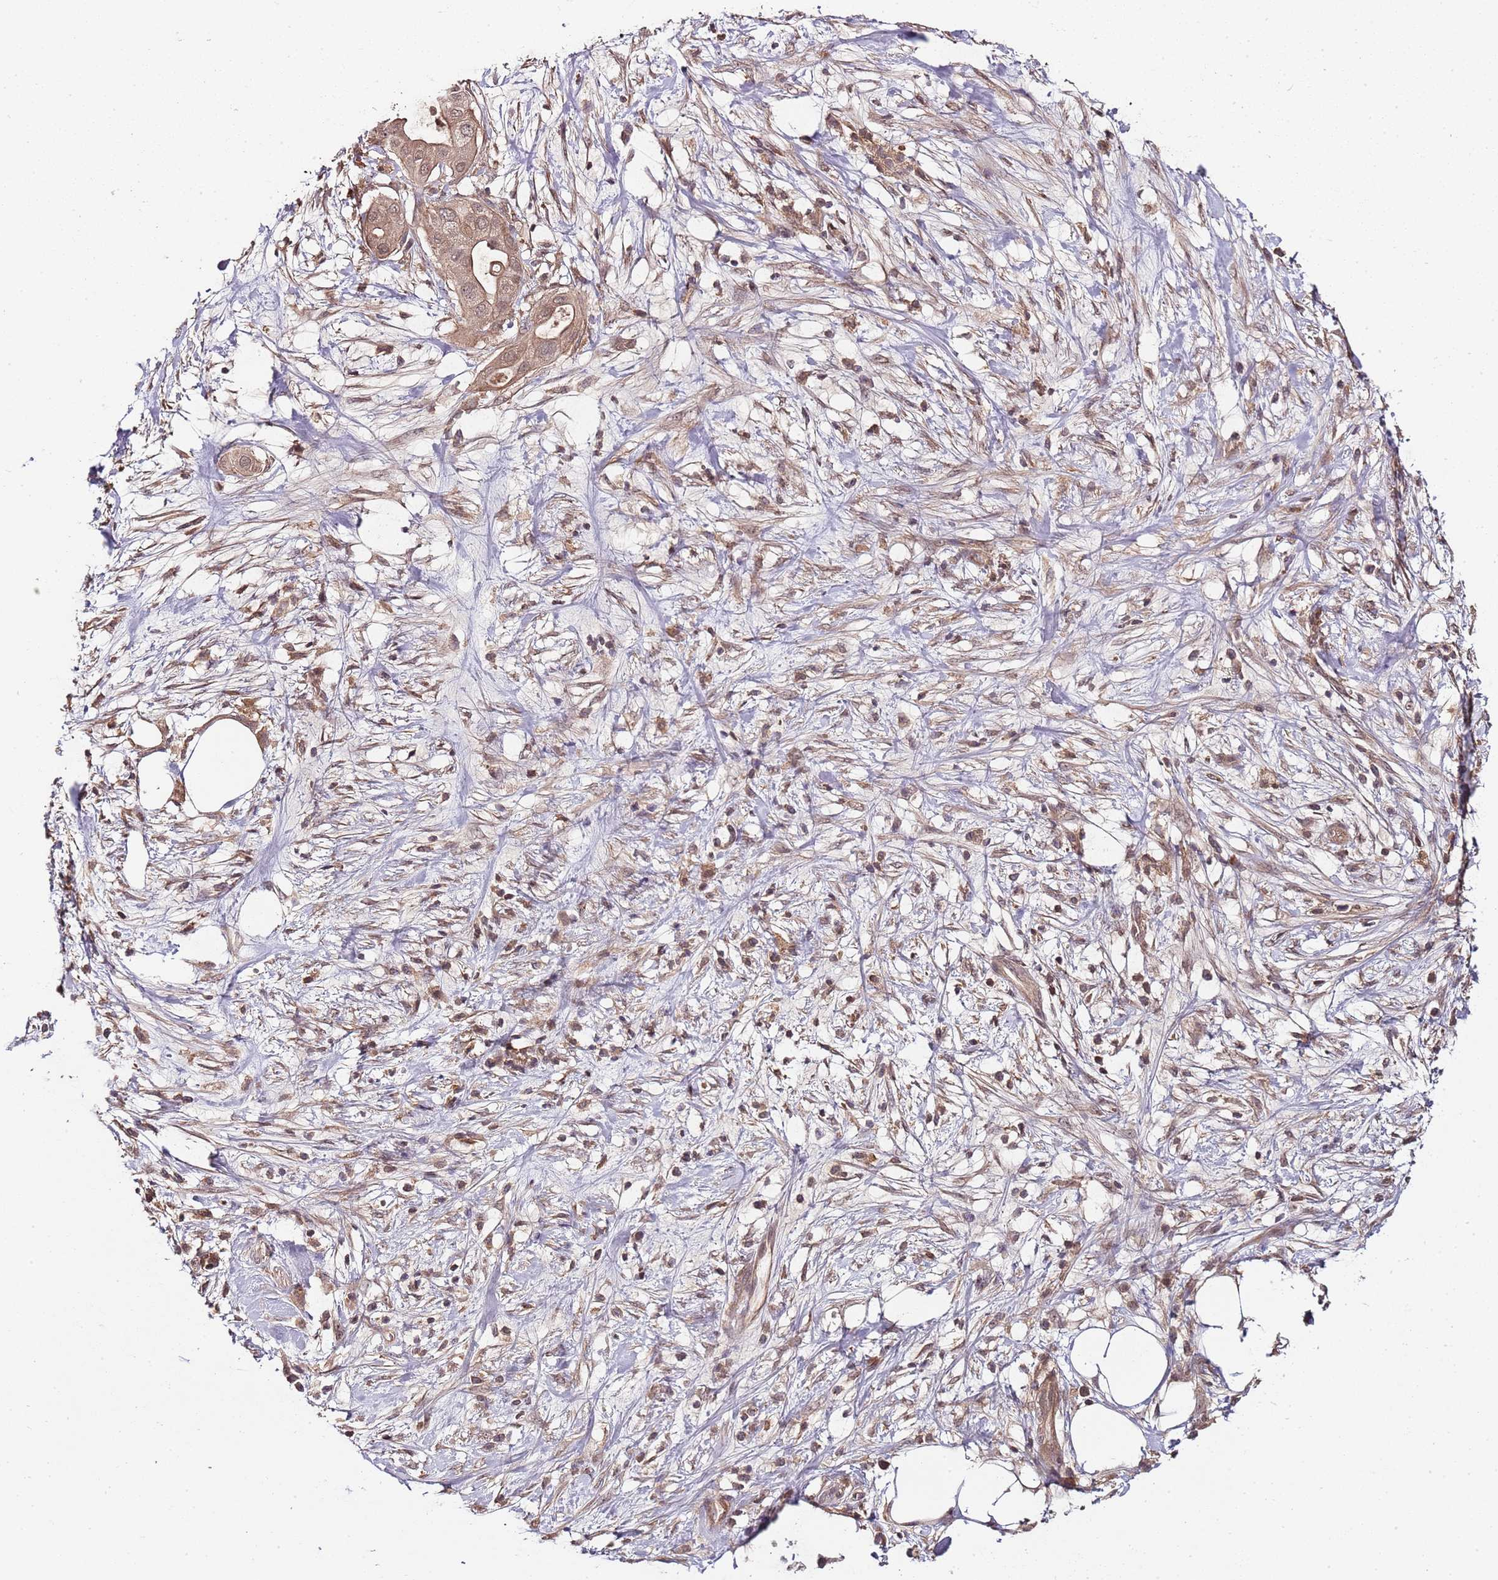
{"staining": {"intensity": "moderate", "quantity": ">75%", "location": "cytoplasmic/membranous,nuclear"}, "tissue": "pancreatic cancer", "cell_type": "Tumor cells", "image_type": "cancer", "snomed": [{"axis": "morphology", "description": "Adenocarcinoma, NOS"}, {"axis": "topography", "description": "Pancreas"}], "caption": "Immunohistochemistry (IHC) of pancreatic cancer (adenocarcinoma) demonstrates medium levels of moderate cytoplasmic/membranous and nuclear positivity in about >75% of tumor cells. (DAB (3,3'-diaminobenzidine) = brown stain, brightfield microscopy at high magnification).", "gene": "LIN37", "patient": {"sex": "male", "age": 68}}